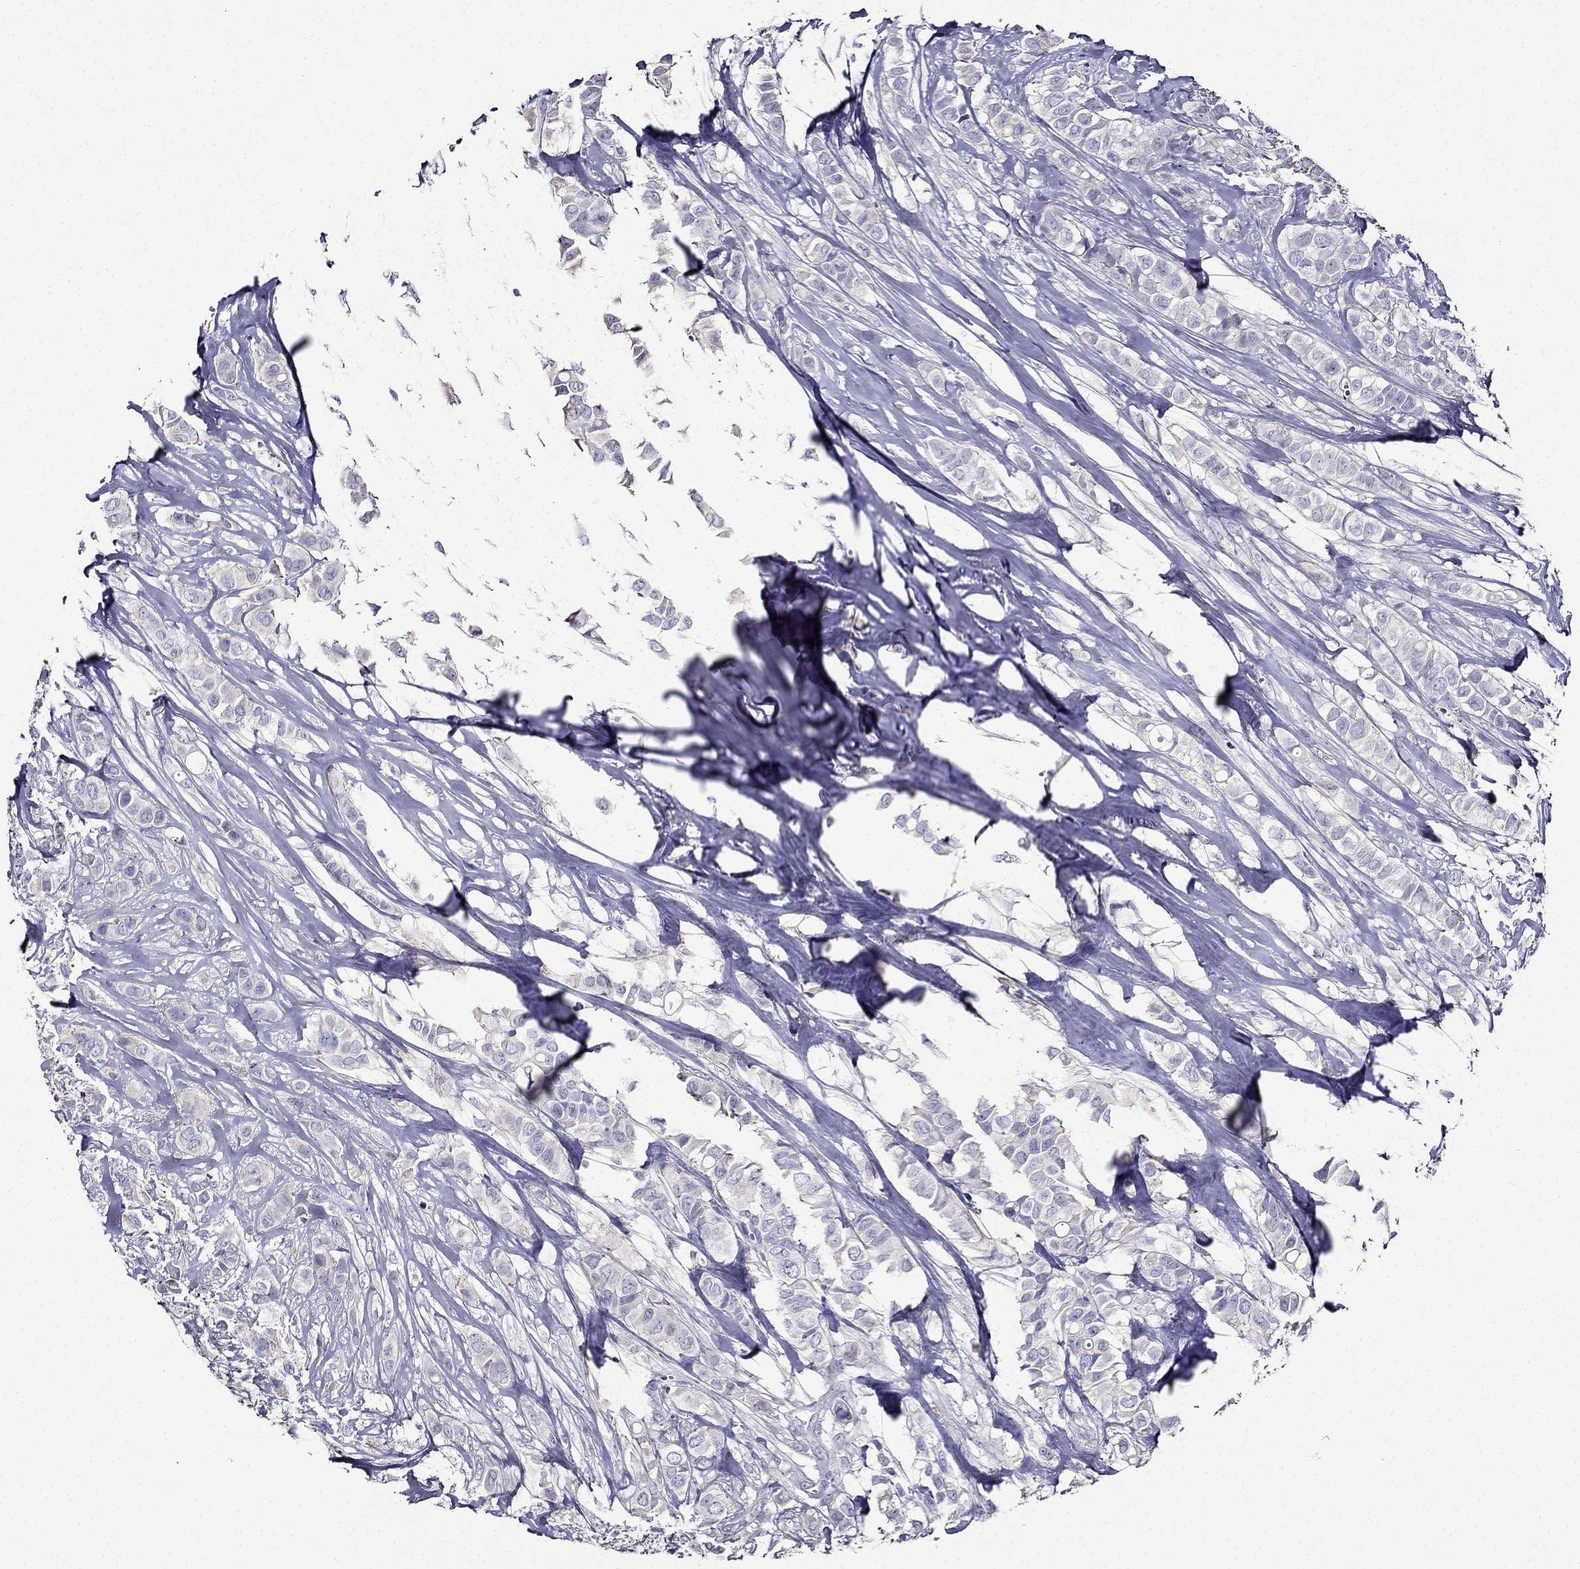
{"staining": {"intensity": "negative", "quantity": "none", "location": "none"}, "tissue": "breast cancer", "cell_type": "Tumor cells", "image_type": "cancer", "snomed": [{"axis": "morphology", "description": "Duct carcinoma"}, {"axis": "topography", "description": "Breast"}], "caption": "Breast cancer was stained to show a protein in brown. There is no significant expression in tumor cells.", "gene": "TMEM266", "patient": {"sex": "female", "age": 85}}